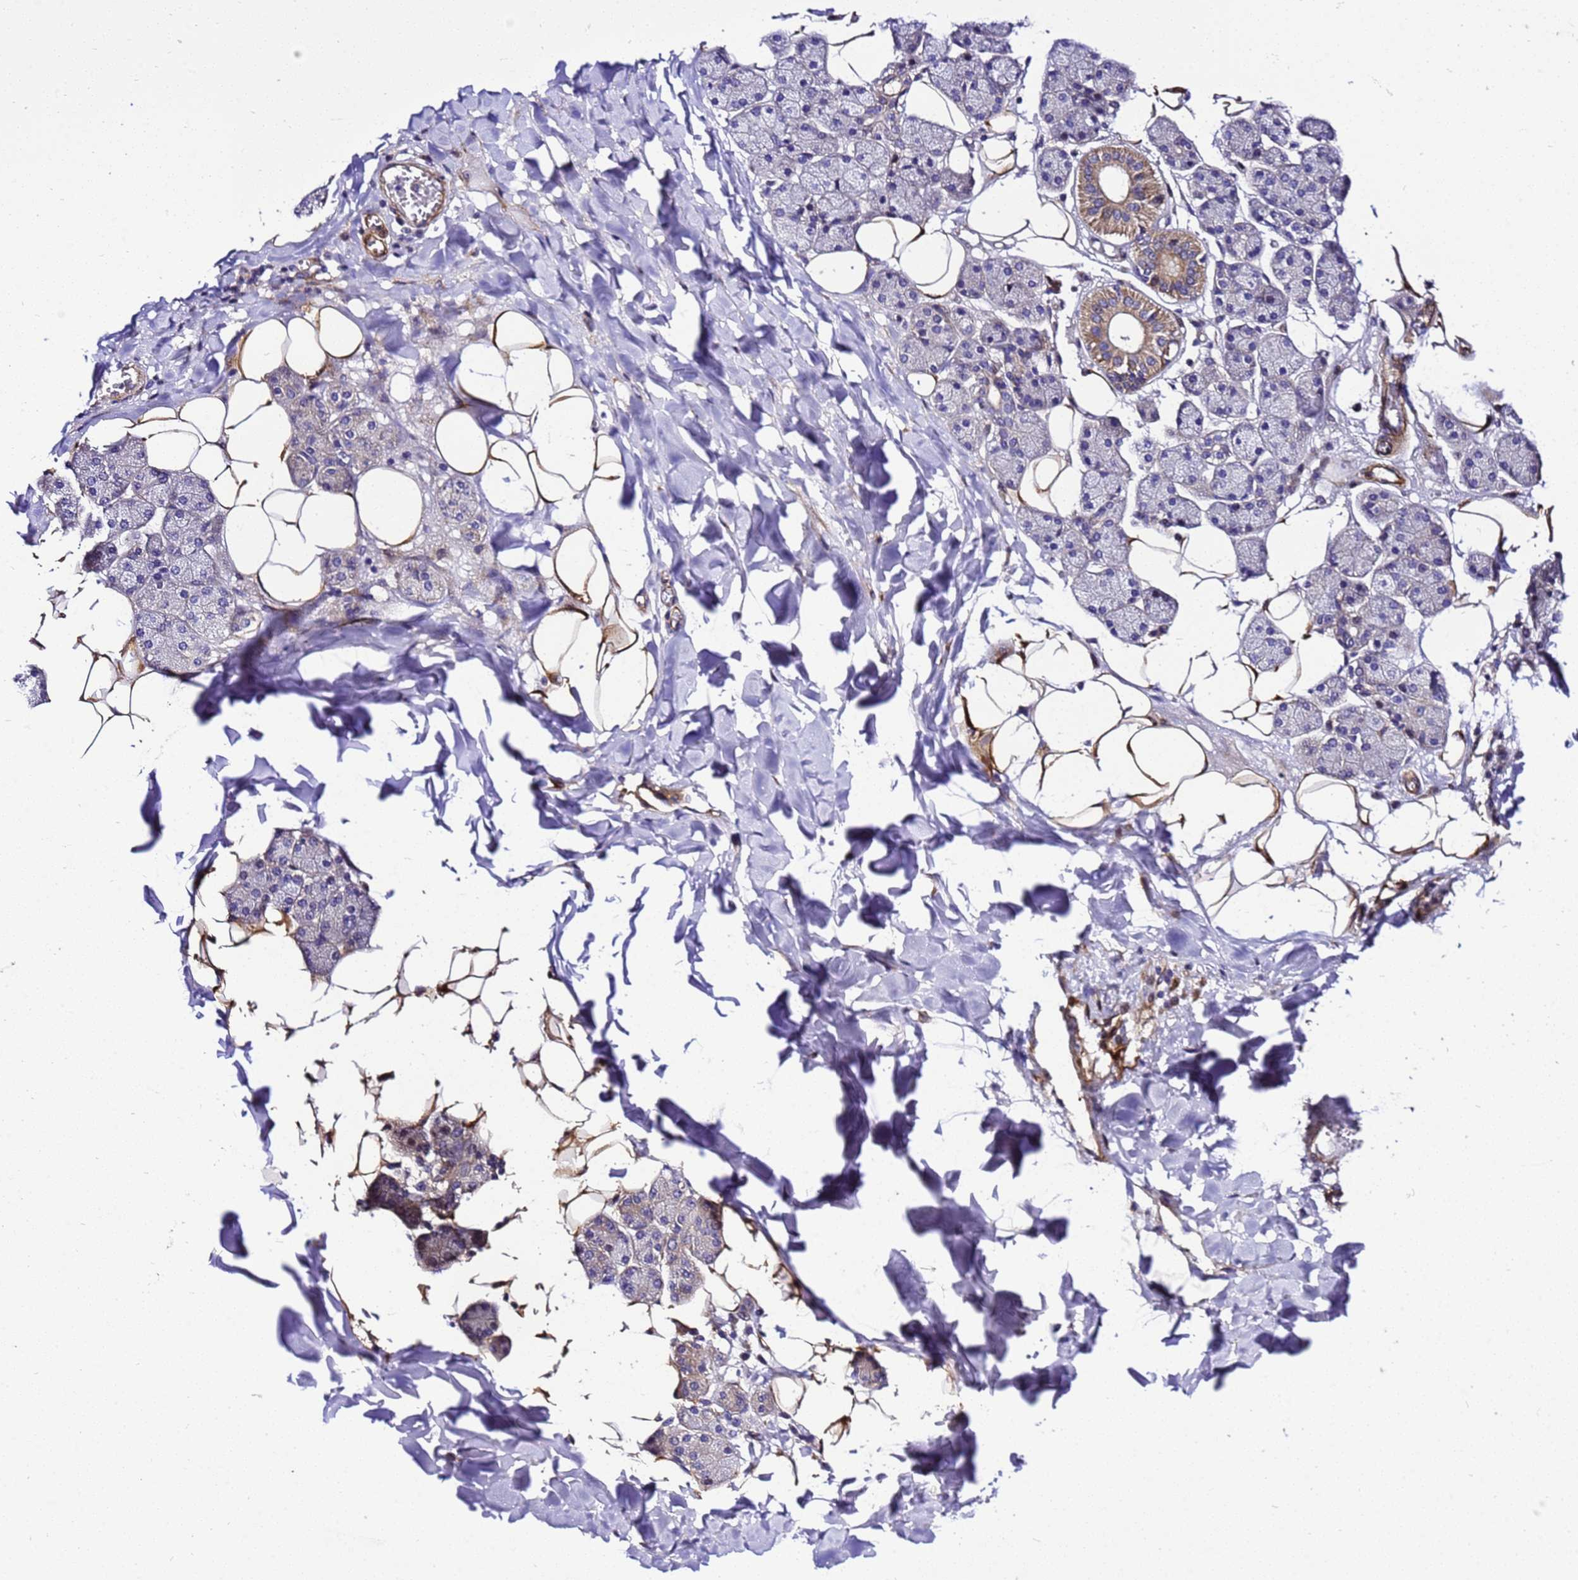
{"staining": {"intensity": "moderate", "quantity": "25%-75%", "location": "cytoplasmic/membranous"}, "tissue": "salivary gland", "cell_type": "Glandular cells", "image_type": "normal", "snomed": [{"axis": "morphology", "description": "Normal tissue, NOS"}, {"axis": "topography", "description": "Salivary gland"}], "caption": "Salivary gland stained for a protein (brown) reveals moderate cytoplasmic/membranous positive staining in about 25%-75% of glandular cells.", "gene": "ZNF417", "patient": {"sex": "female", "age": 33}}